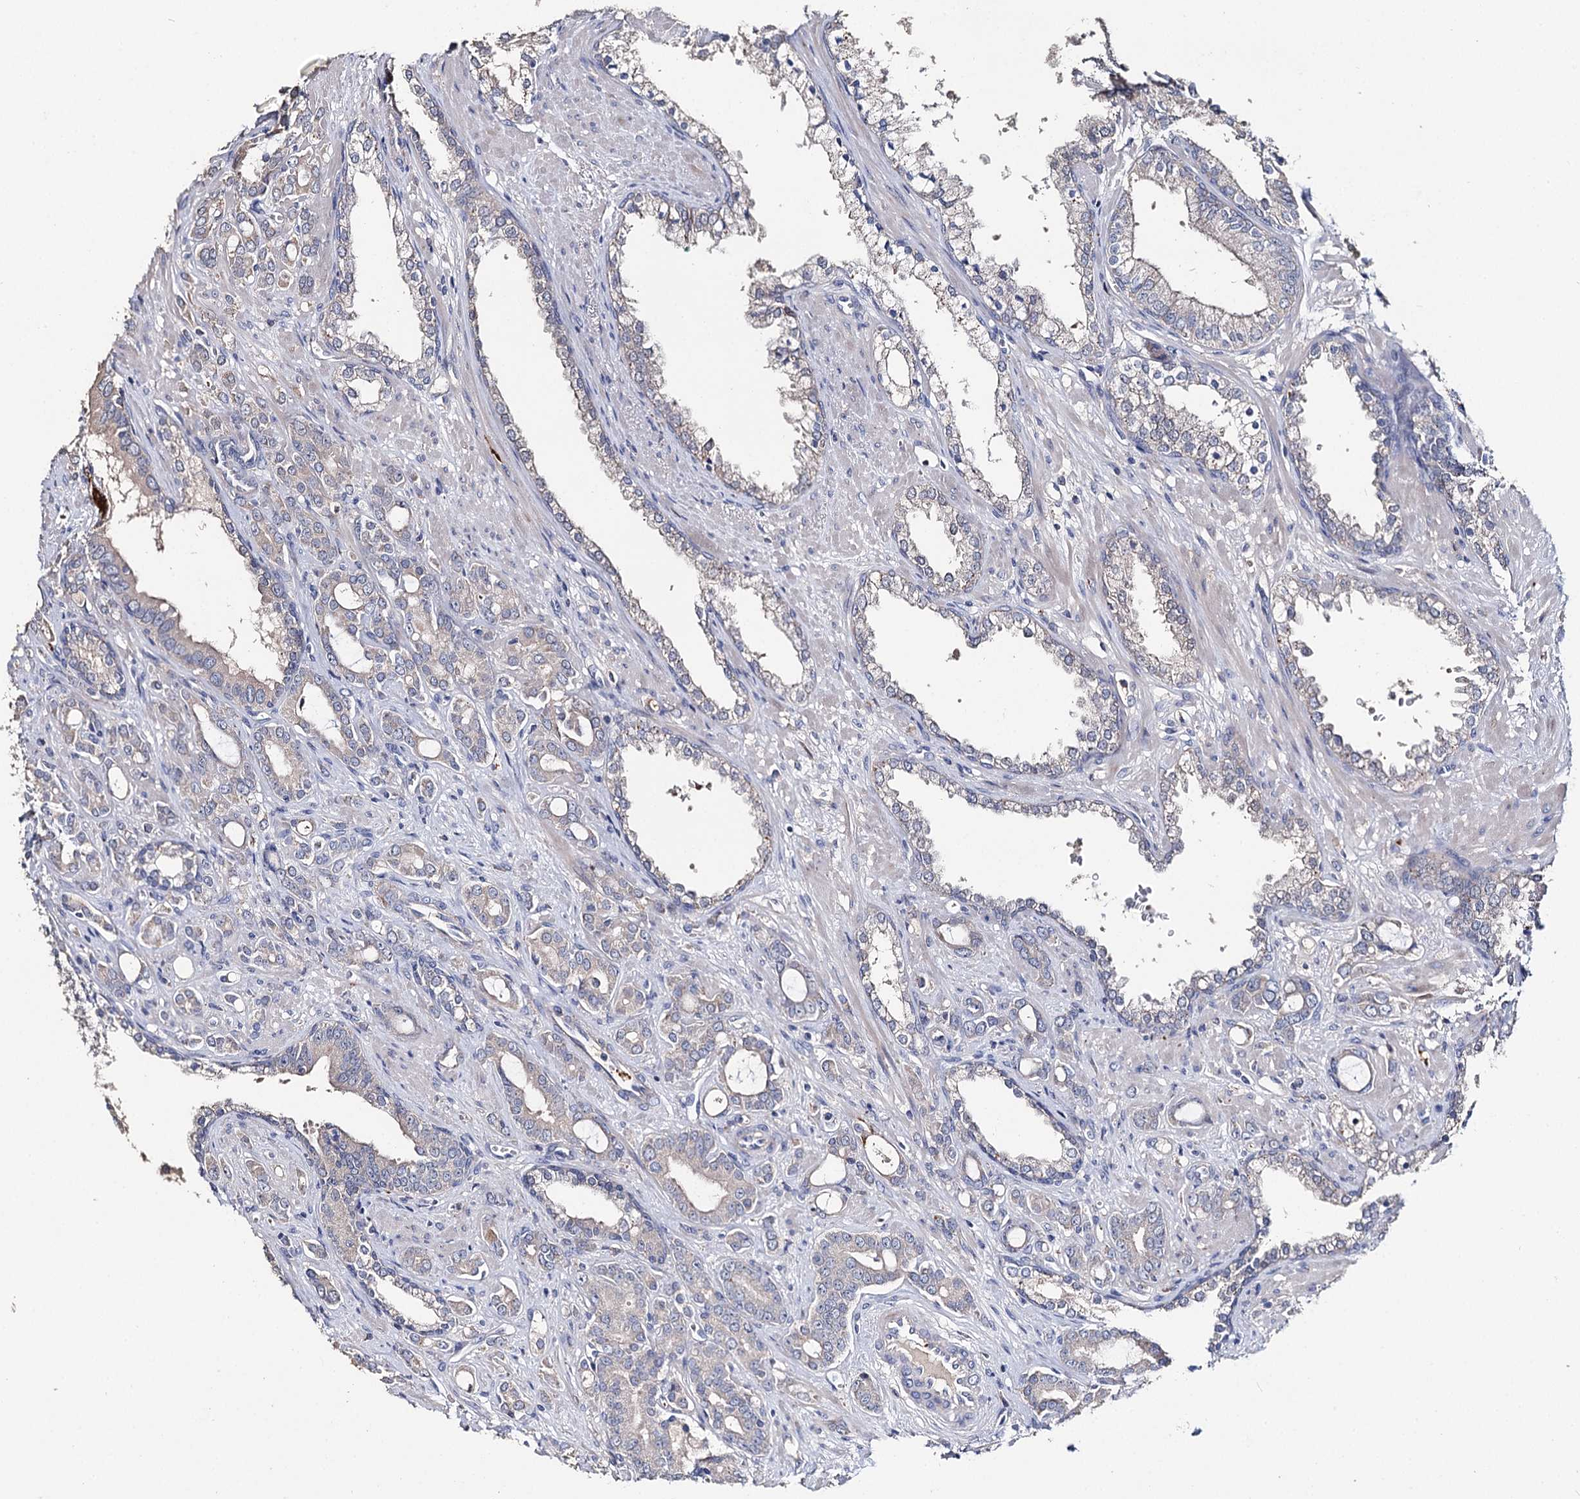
{"staining": {"intensity": "weak", "quantity": "<25%", "location": "cytoplasmic/membranous"}, "tissue": "prostate cancer", "cell_type": "Tumor cells", "image_type": "cancer", "snomed": [{"axis": "morphology", "description": "Adenocarcinoma, High grade"}, {"axis": "topography", "description": "Prostate"}], "caption": "Prostate cancer (adenocarcinoma (high-grade)) stained for a protein using IHC reveals no positivity tumor cells.", "gene": "DNAH6", "patient": {"sex": "male", "age": 72}}